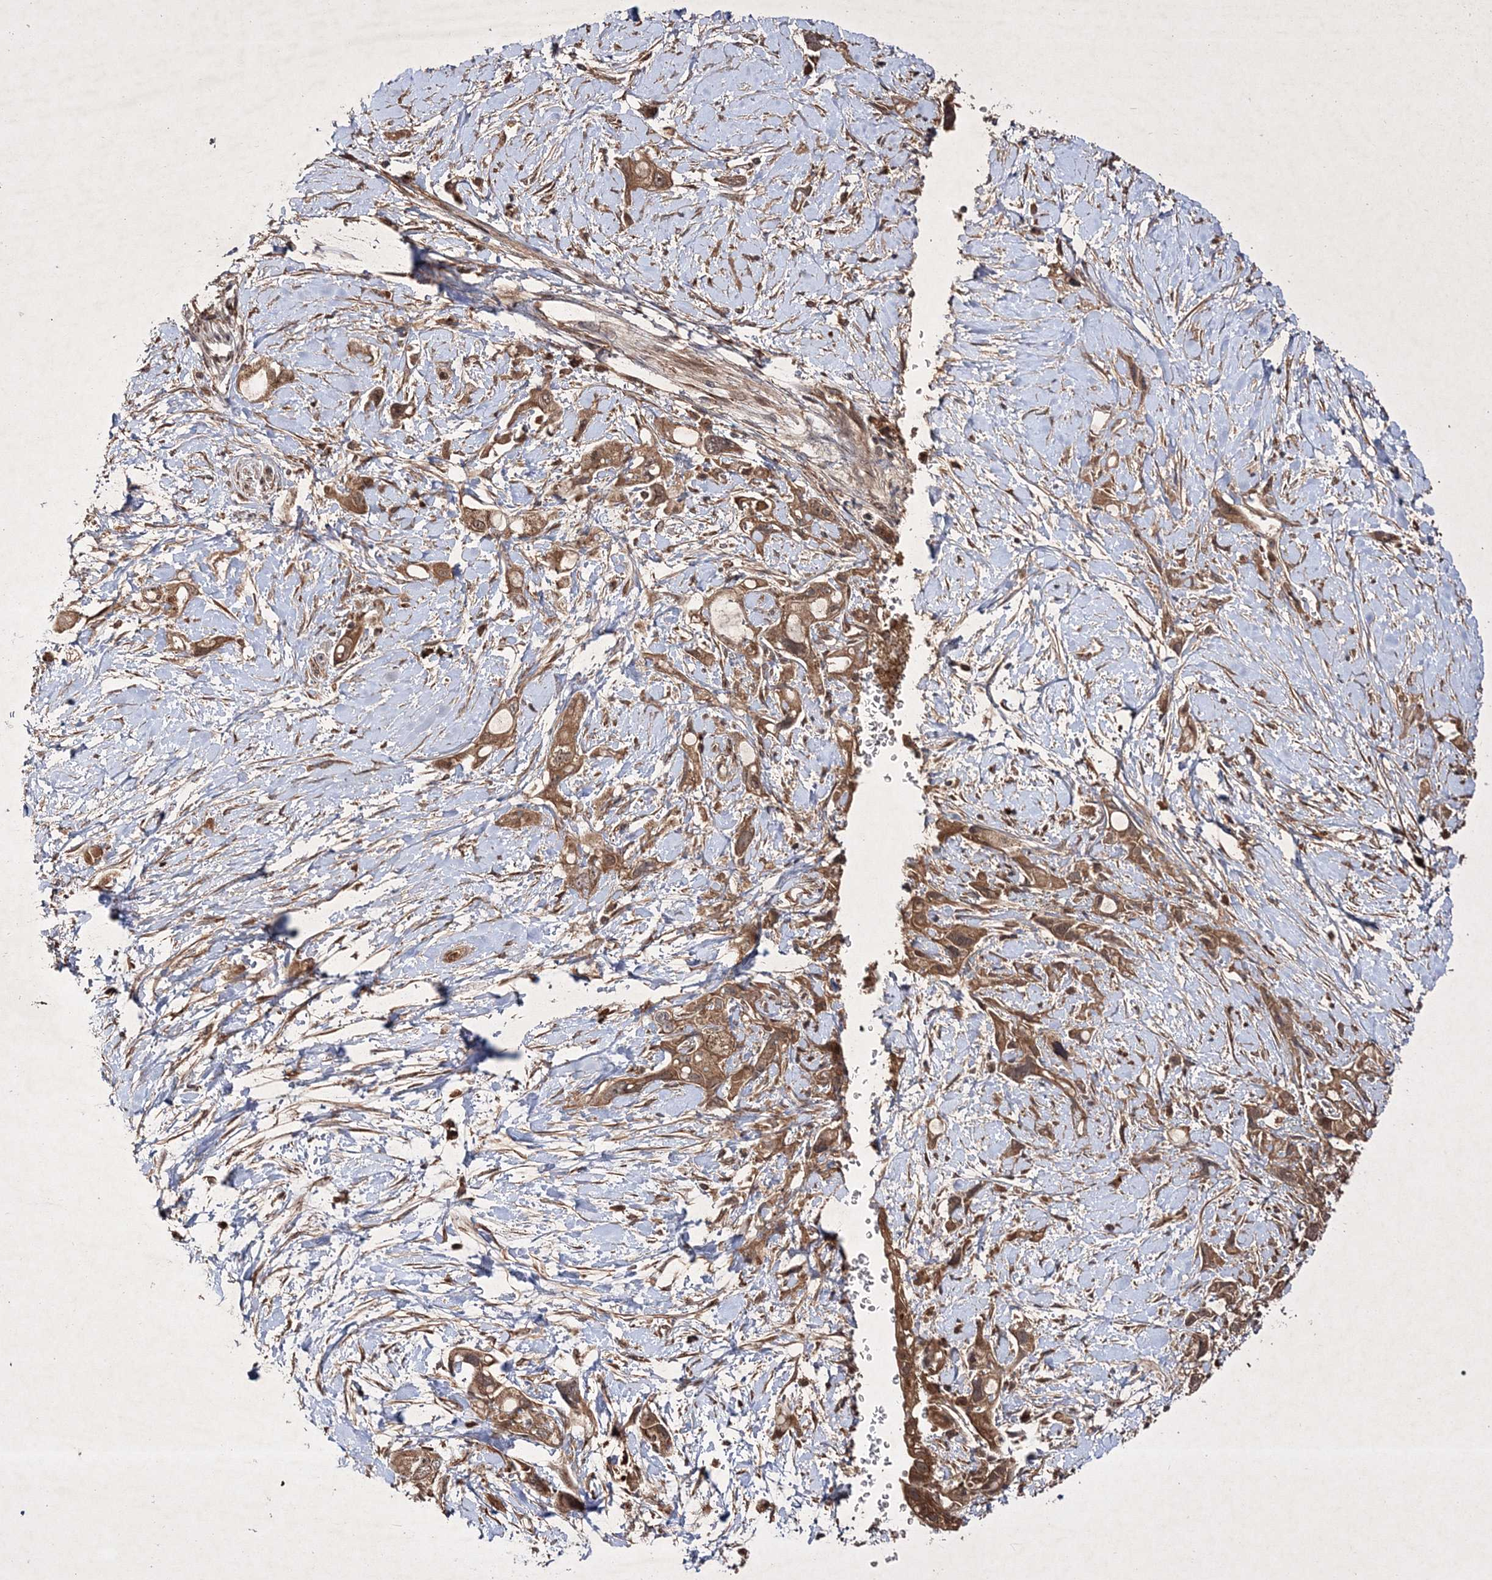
{"staining": {"intensity": "moderate", "quantity": ">75%", "location": "cytoplasmic/membranous"}, "tissue": "pancreatic cancer", "cell_type": "Tumor cells", "image_type": "cancer", "snomed": [{"axis": "morphology", "description": "Adenocarcinoma, NOS"}, {"axis": "topography", "description": "Pancreas"}], "caption": "Pancreatic cancer (adenocarcinoma) stained with a brown dye demonstrates moderate cytoplasmic/membranous positive expression in about >75% of tumor cells.", "gene": "DNAJC13", "patient": {"sex": "female", "age": 56}}